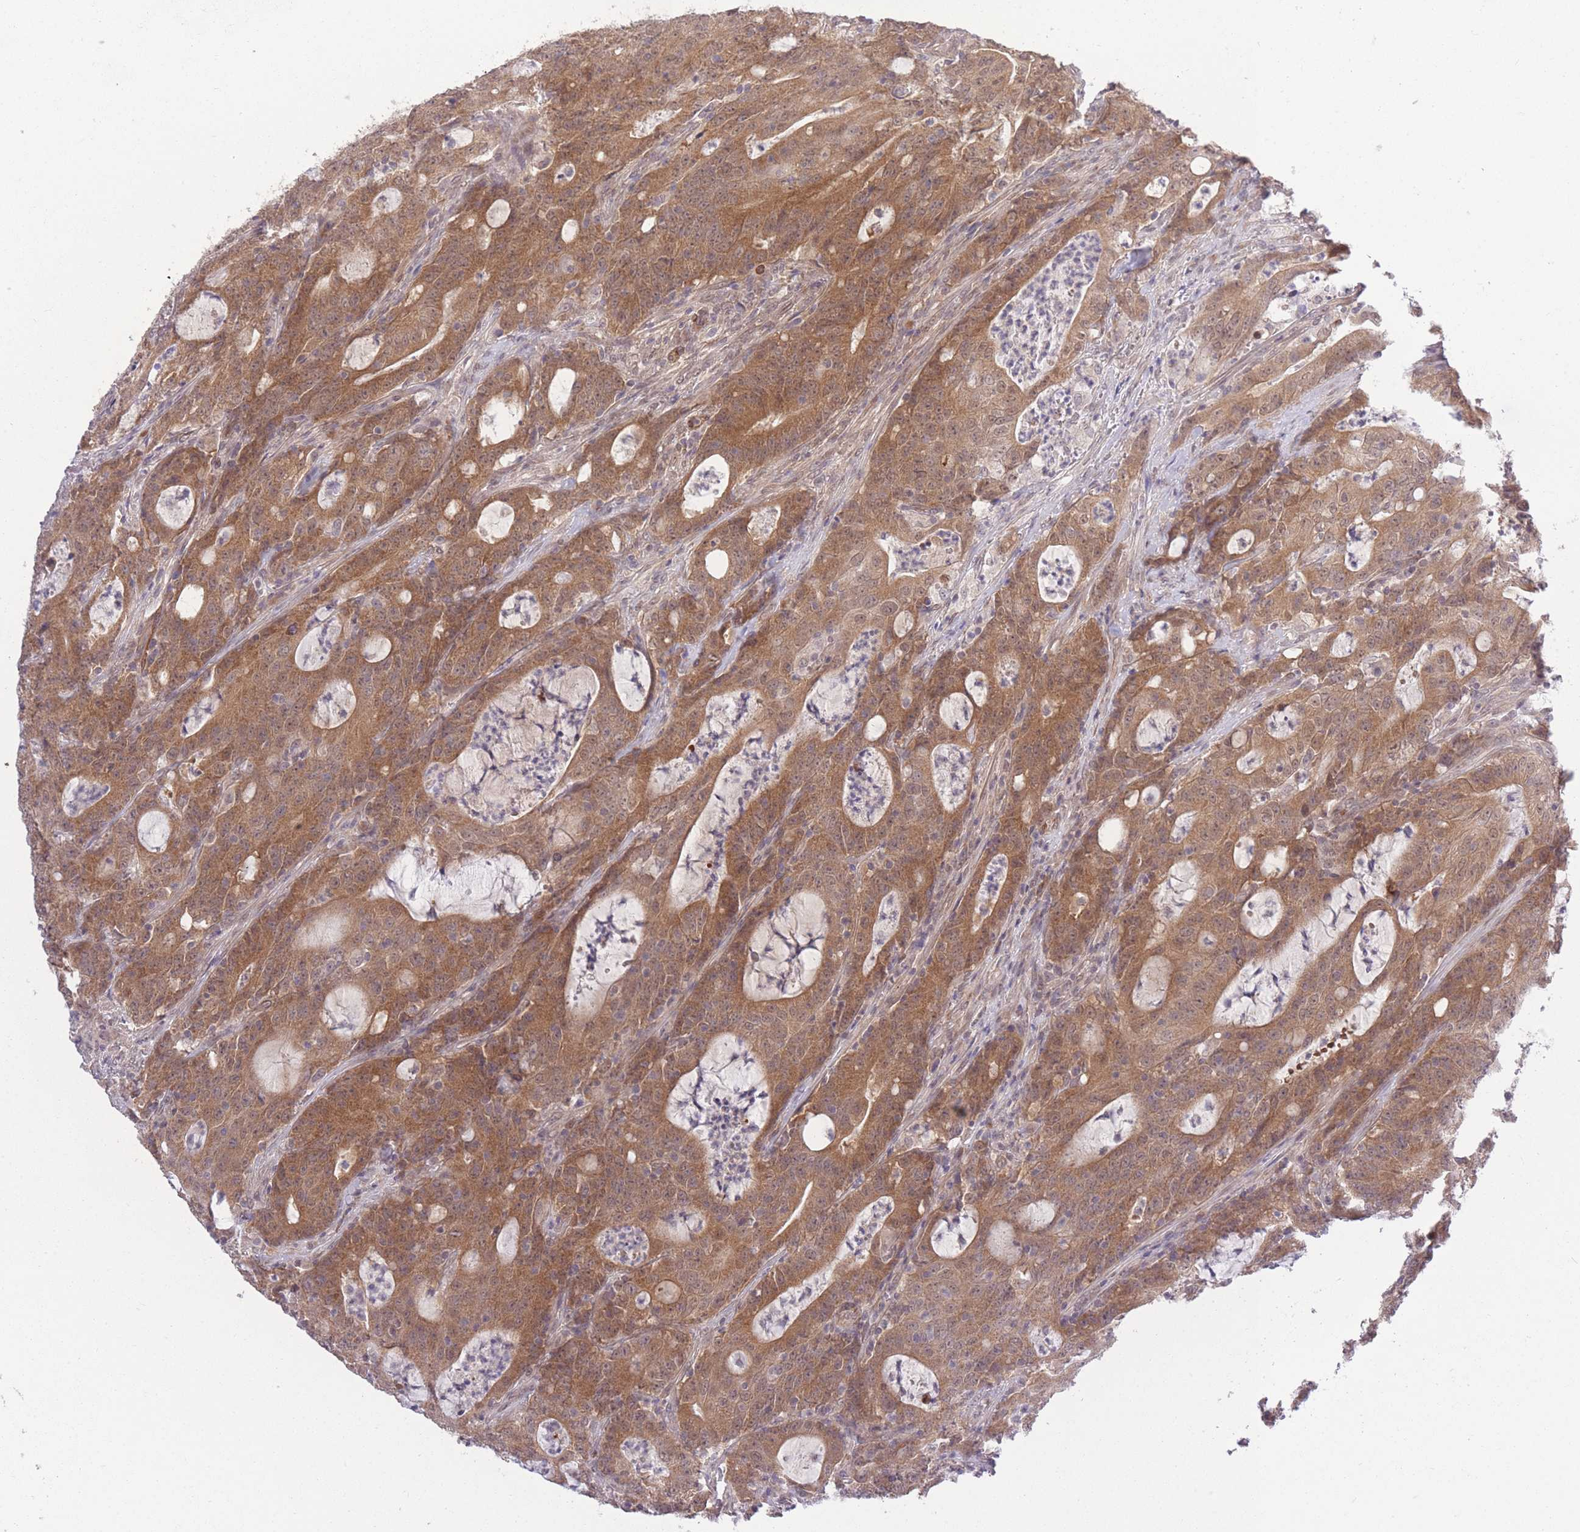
{"staining": {"intensity": "moderate", "quantity": ">75%", "location": "cytoplasmic/membranous"}, "tissue": "colorectal cancer", "cell_type": "Tumor cells", "image_type": "cancer", "snomed": [{"axis": "morphology", "description": "Adenocarcinoma, NOS"}, {"axis": "topography", "description": "Colon"}], "caption": "Protein positivity by immunohistochemistry displays moderate cytoplasmic/membranous staining in about >75% of tumor cells in colorectal cancer (adenocarcinoma). (Brightfield microscopy of DAB IHC at high magnification).", "gene": "ELOA2", "patient": {"sex": "male", "age": 83}}